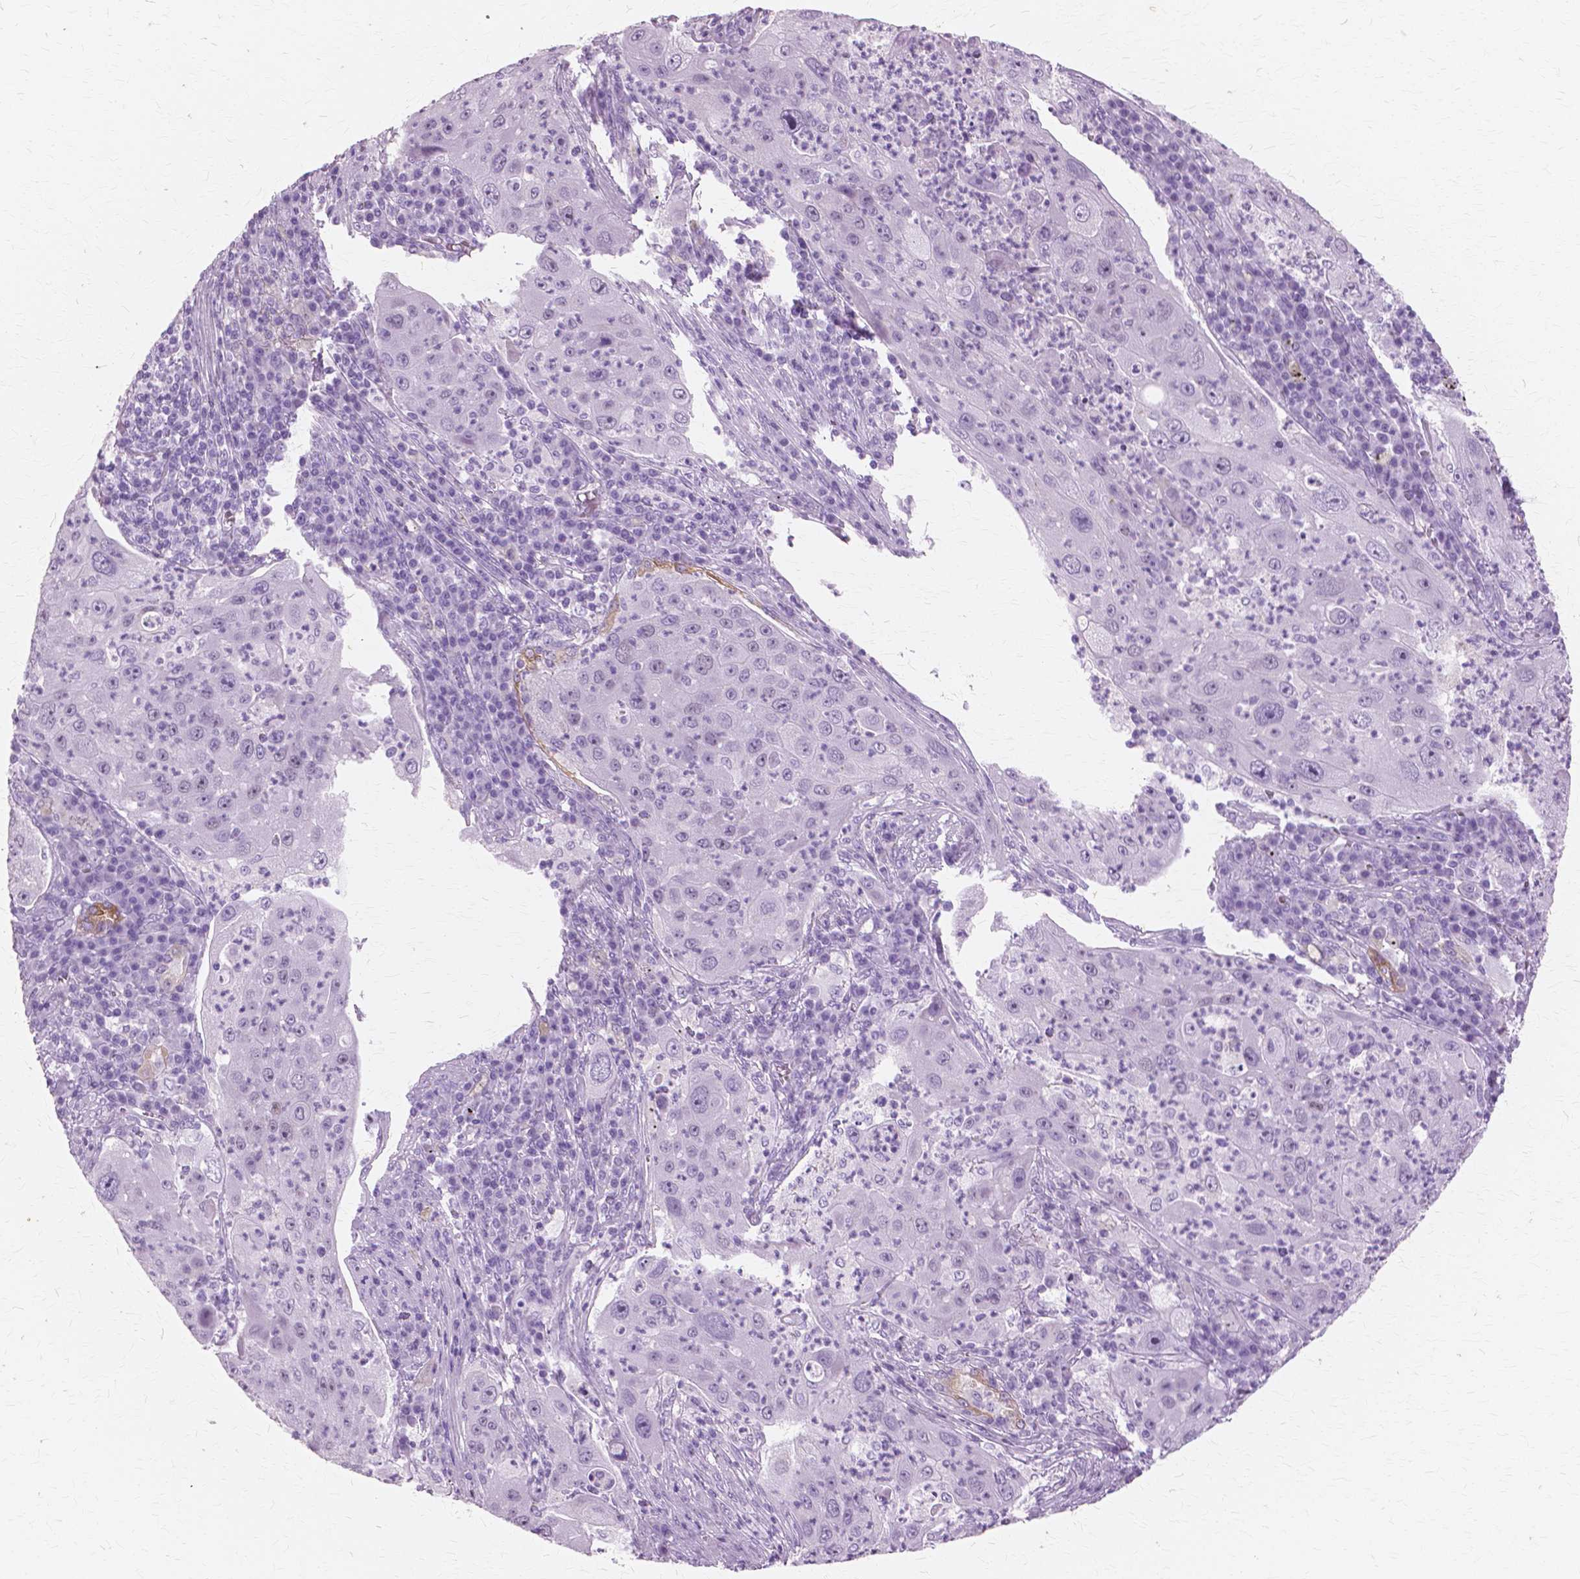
{"staining": {"intensity": "negative", "quantity": "none", "location": "none"}, "tissue": "lung cancer", "cell_type": "Tumor cells", "image_type": "cancer", "snomed": [{"axis": "morphology", "description": "Squamous cell carcinoma, NOS"}, {"axis": "topography", "description": "Lung"}], "caption": "Immunohistochemistry micrograph of human squamous cell carcinoma (lung) stained for a protein (brown), which exhibits no expression in tumor cells.", "gene": "SFTPD", "patient": {"sex": "female", "age": 59}}